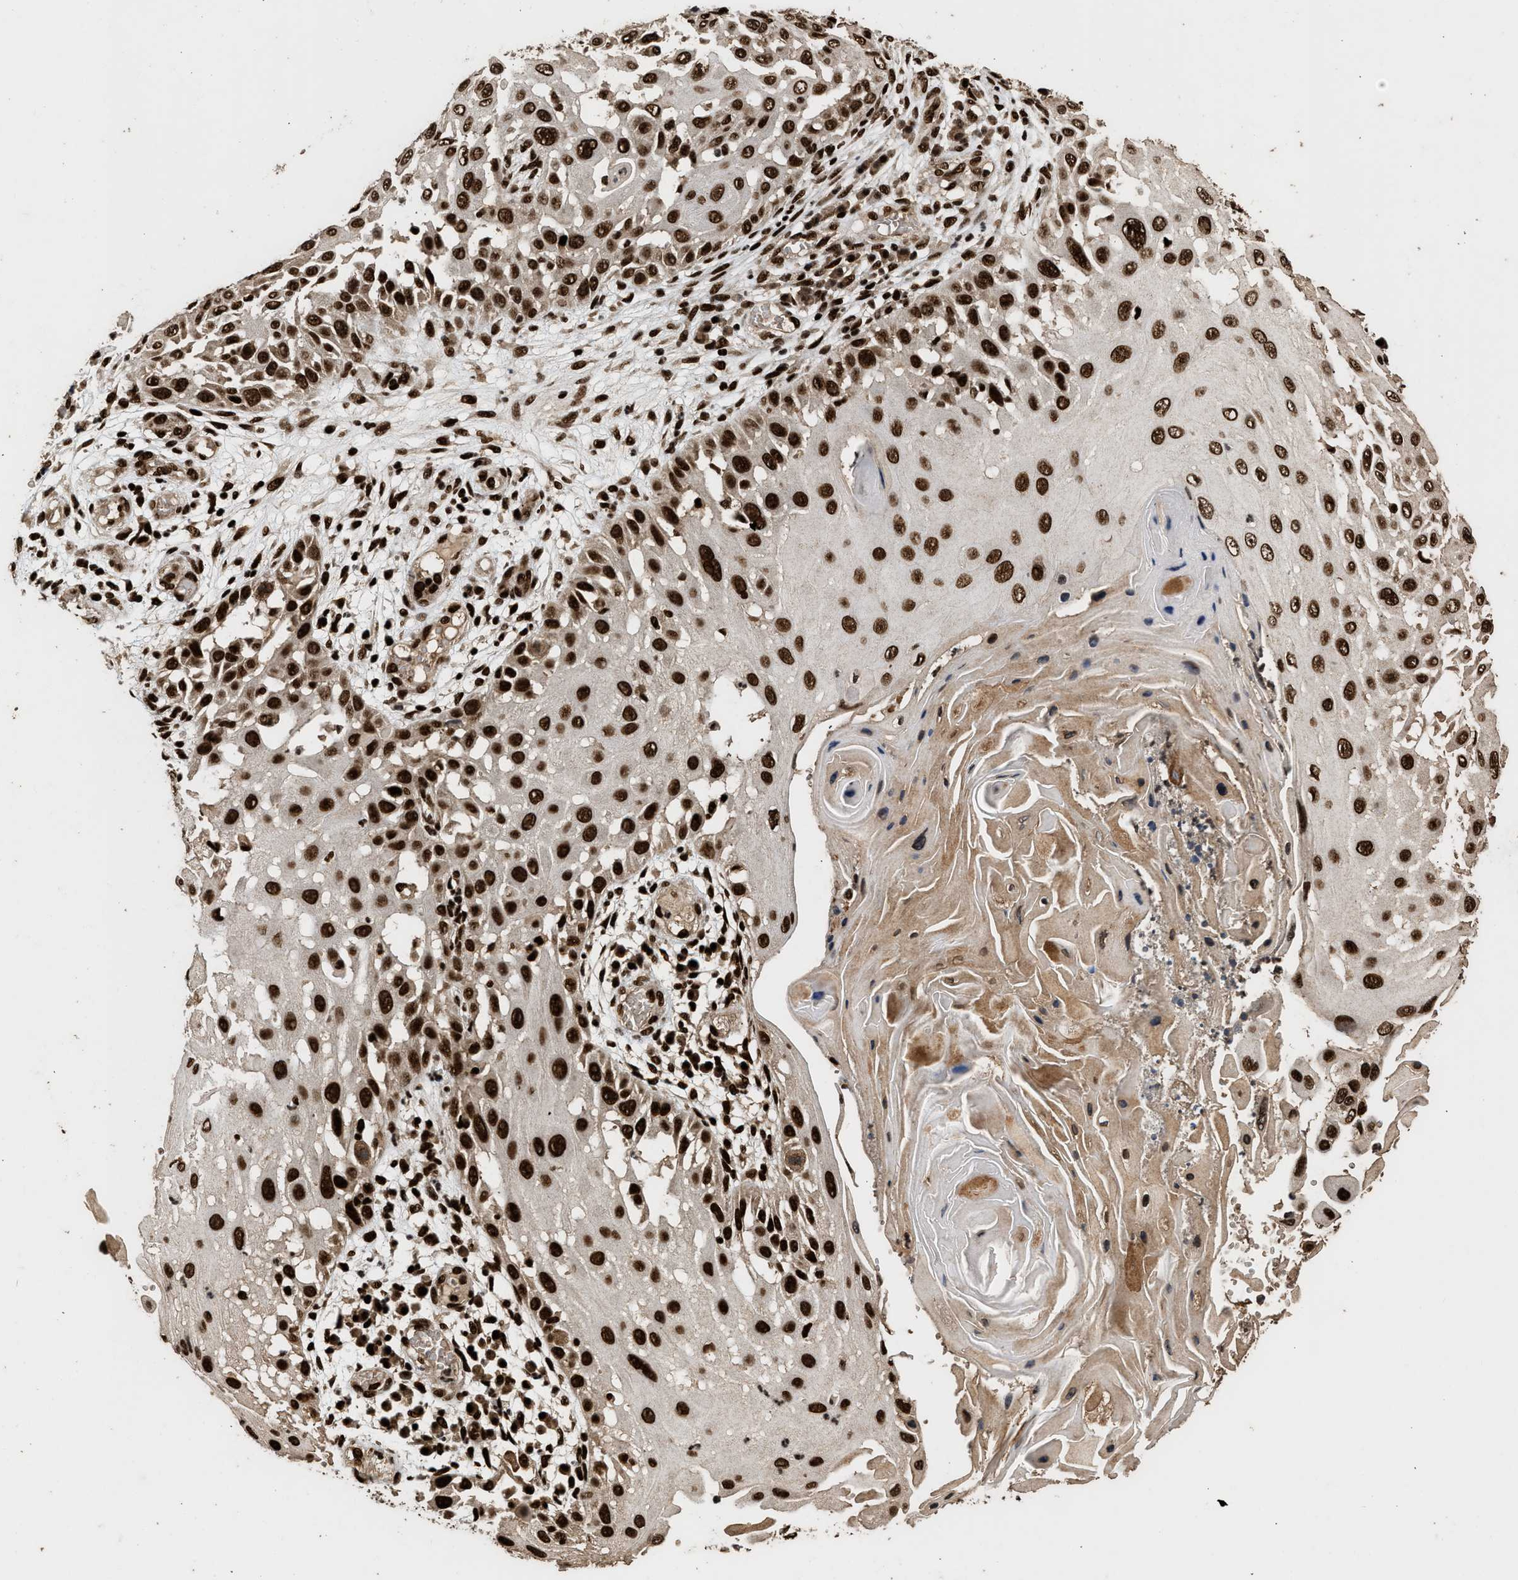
{"staining": {"intensity": "strong", "quantity": ">75%", "location": "nuclear"}, "tissue": "skin cancer", "cell_type": "Tumor cells", "image_type": "cancer", "snomed": [{"axis": "morphology", "description": "Squamous cell carcinoma, NOS"}, {"axis": "topography", "description": "Skin"}], "caption": "A brown stain shows strong nuclear positivity of a protein in skin squamous cell carcinoma tumor cells. Ihc stains the protein in brown and the nuclei are stained blue.", "gene": "PPP4R3B", "patient": {"sex": "female", "age": 44}}